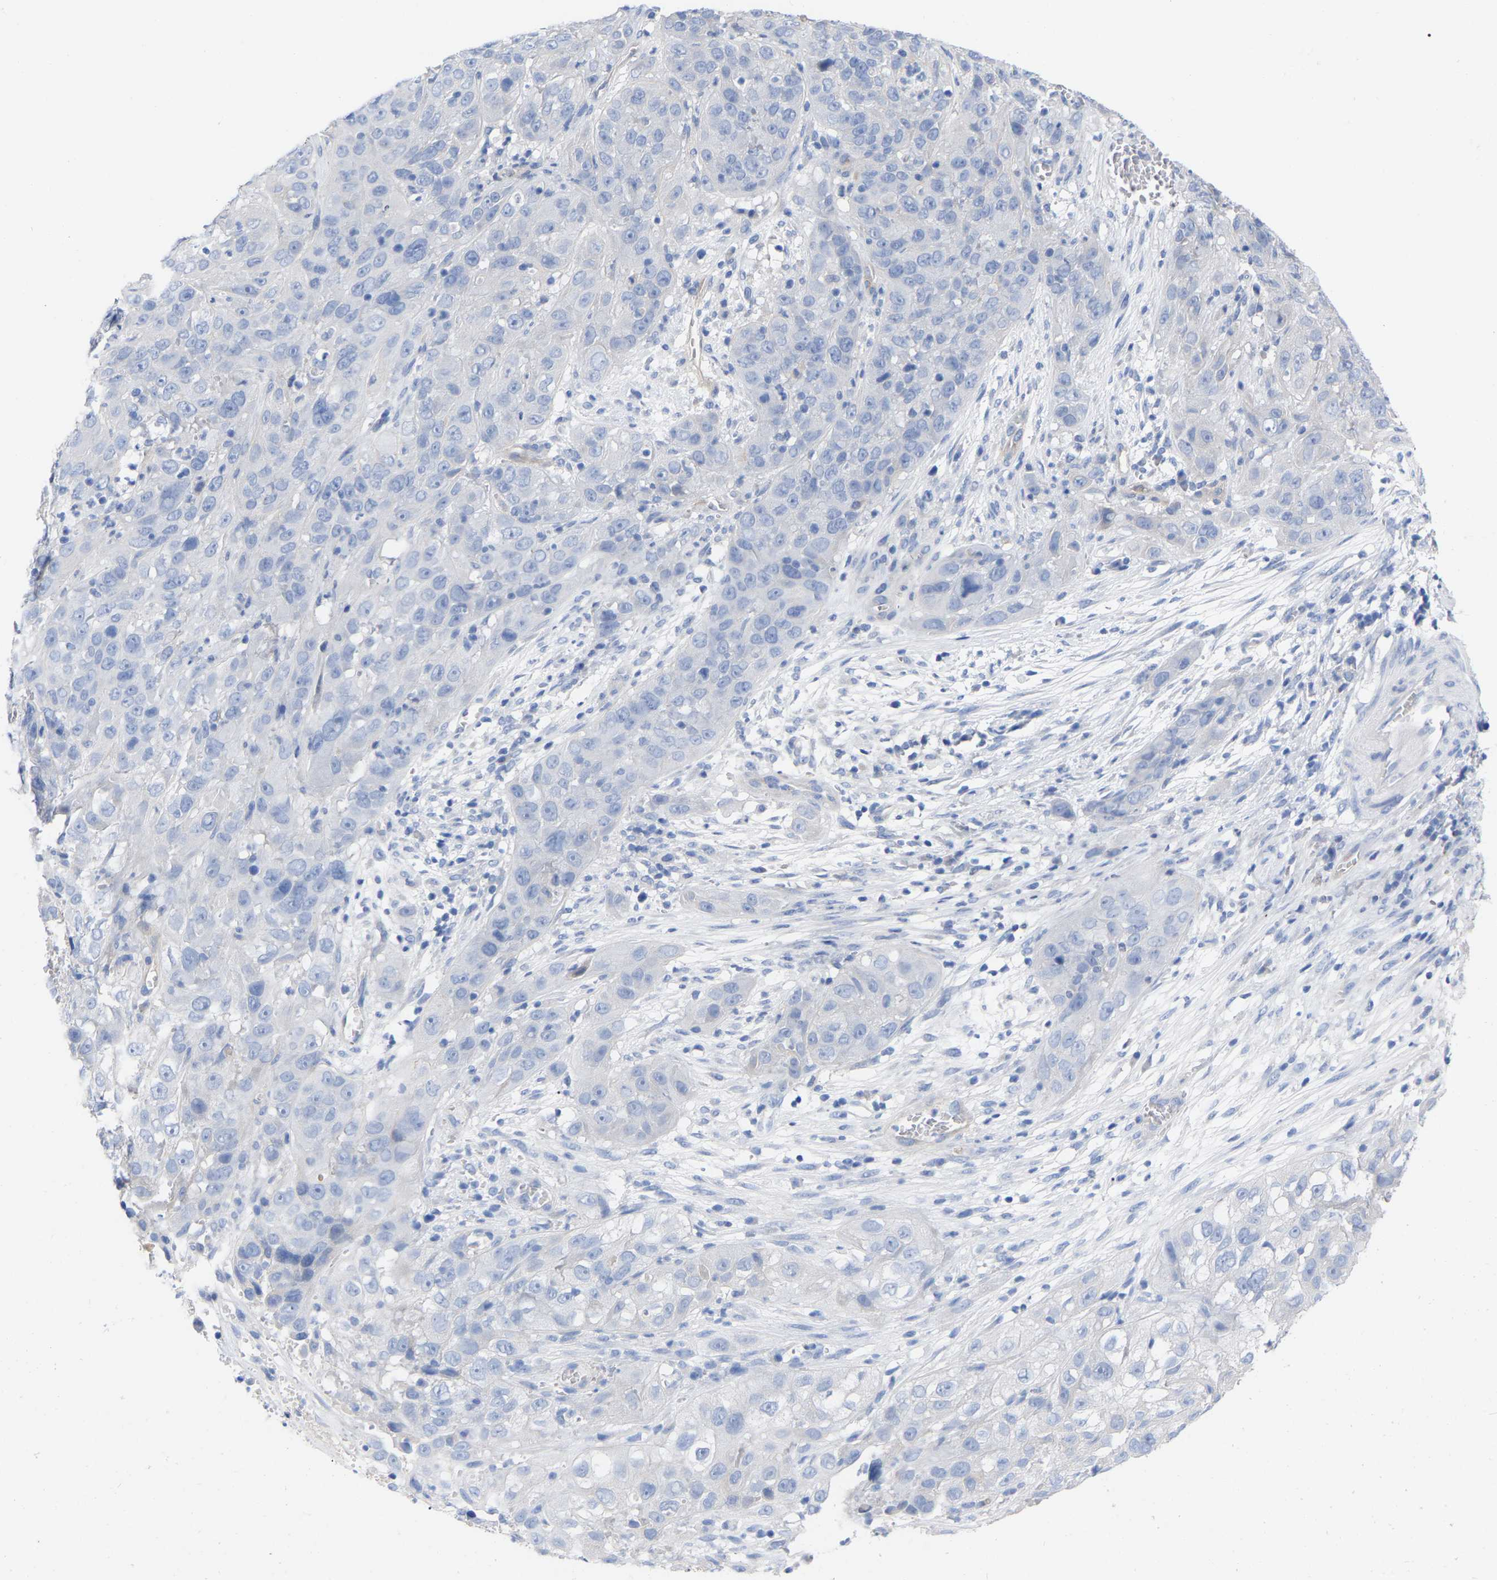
{"staining": {"intensity": "negative", "quantity": "none", "location": "none"}, "tissue": "cervical cancer", "cell_type": "Tumor cells", "image_type": "cancer", "snomed": [{"axis": "morphology", "description": "Squamous cell carcinoma, NOS"}, {"axis": "topography", "description": "Cervix"}], "caption": "A micrograph of cervical squamous cell carcinoma stained for a protein exhibits no brown staining in tumor cells. (DAB immunohistochemistry, high magnification).", "gene": "HAPLN1", "patient": {"sex": "female", "age": 32}}